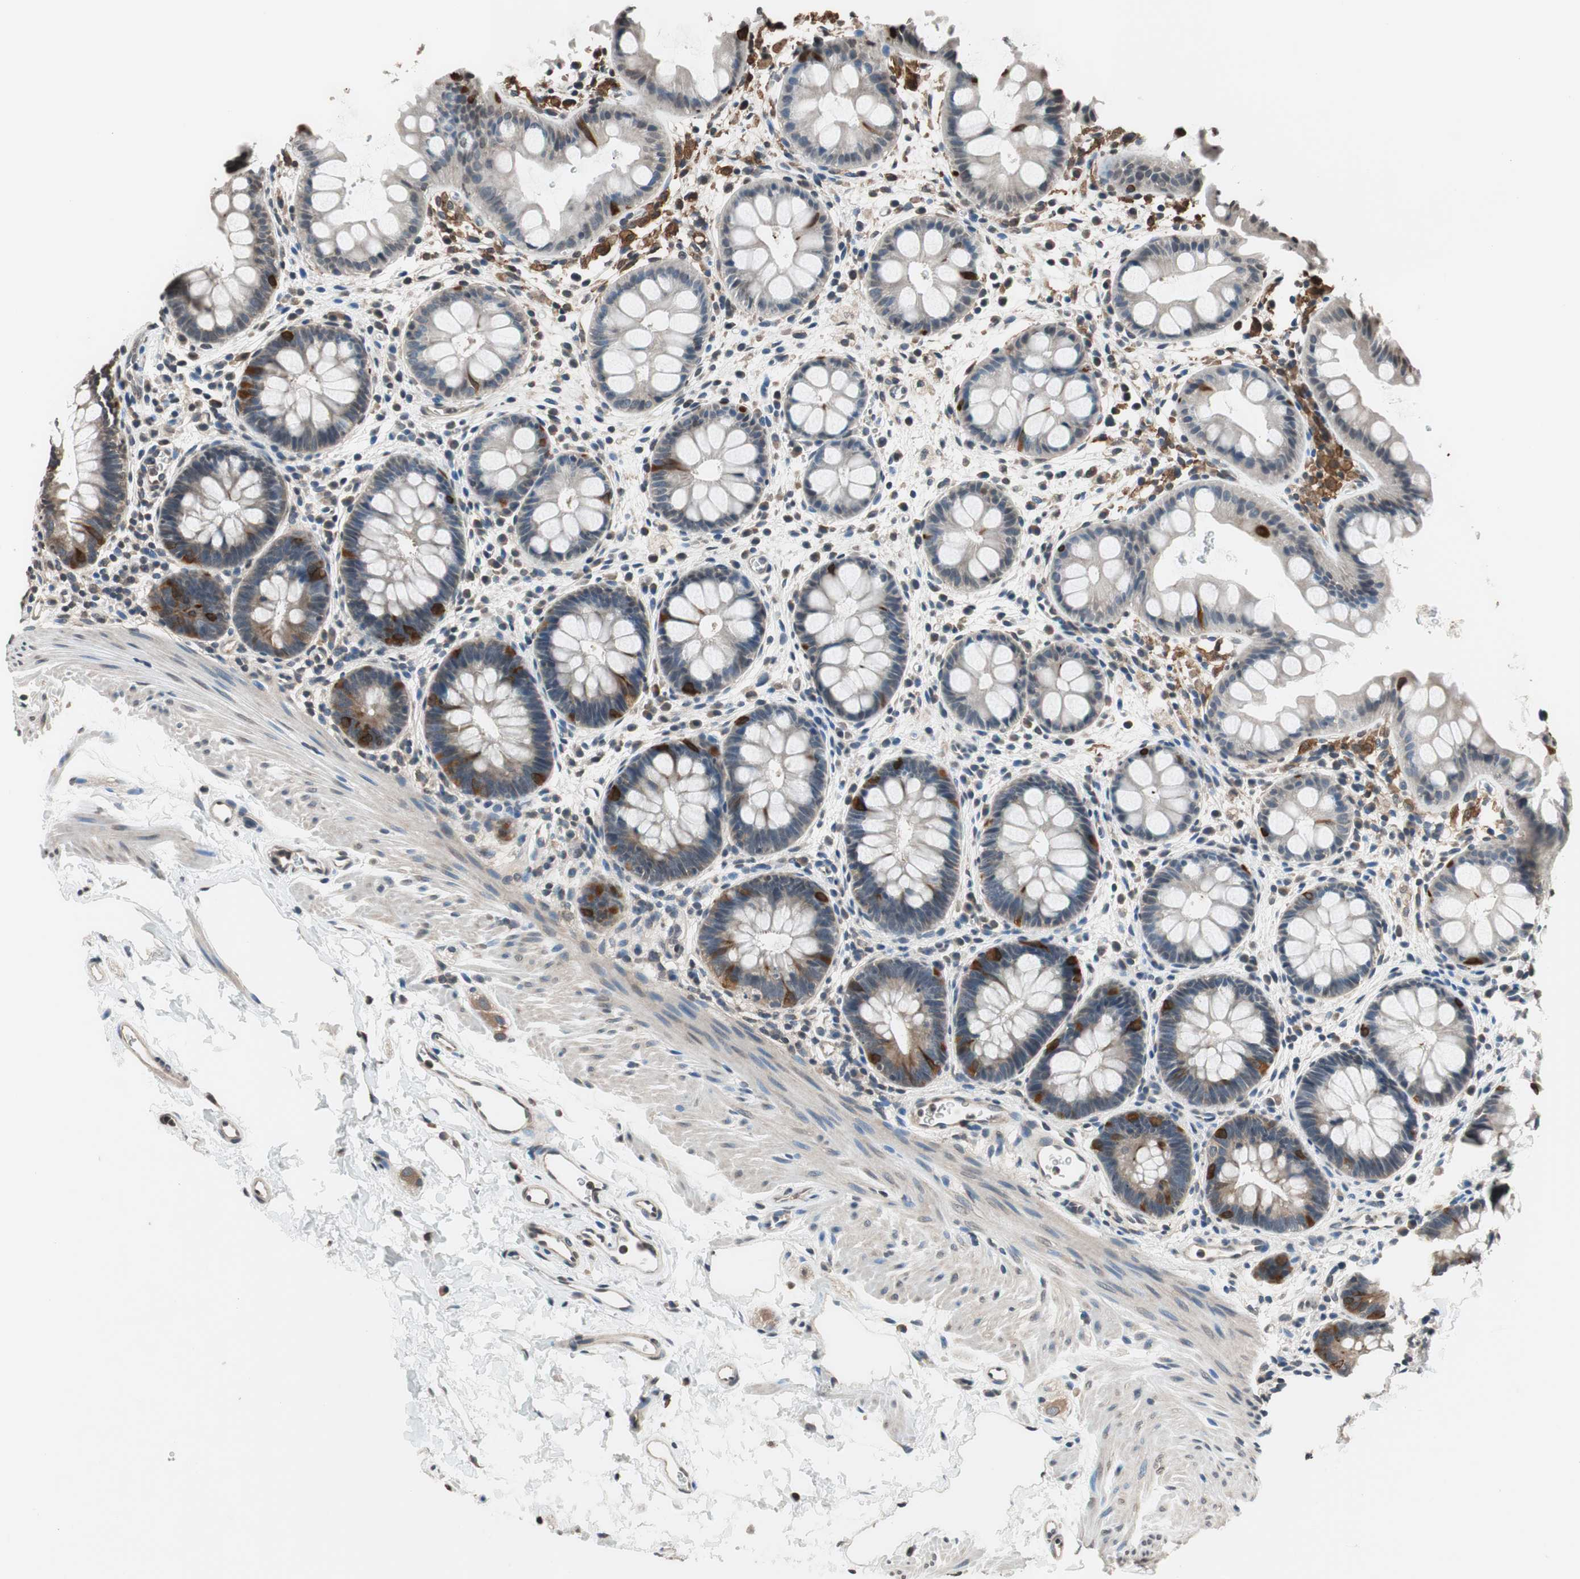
{"staining": {"intensity": "weak", "quantity": ">75%", "location": "cytoplasmic/membranous"}, "tissue": "rectum", "cell_type": "Glandular cells", "image_type": "normal", "snomed": [{"axis": "morphology", "description": "Normal tissue, NOS"}, {"axis": "topography", "description": "Rectum"}], "caption": "An immunohistochemistry histopathology image of unremarkable tissue is shown. Protein staining in brown shows weak cytoplasmic/membranous positivity in rectum within glandular cells. The protein is stained brown, and the nuclei are stained in blue (DAB (3,3'-diaminobenzidine) IHC with brightfield microscopy, high magnification).", "gene": "GCLC", "patient": {"sex": "female", "age": 24}}